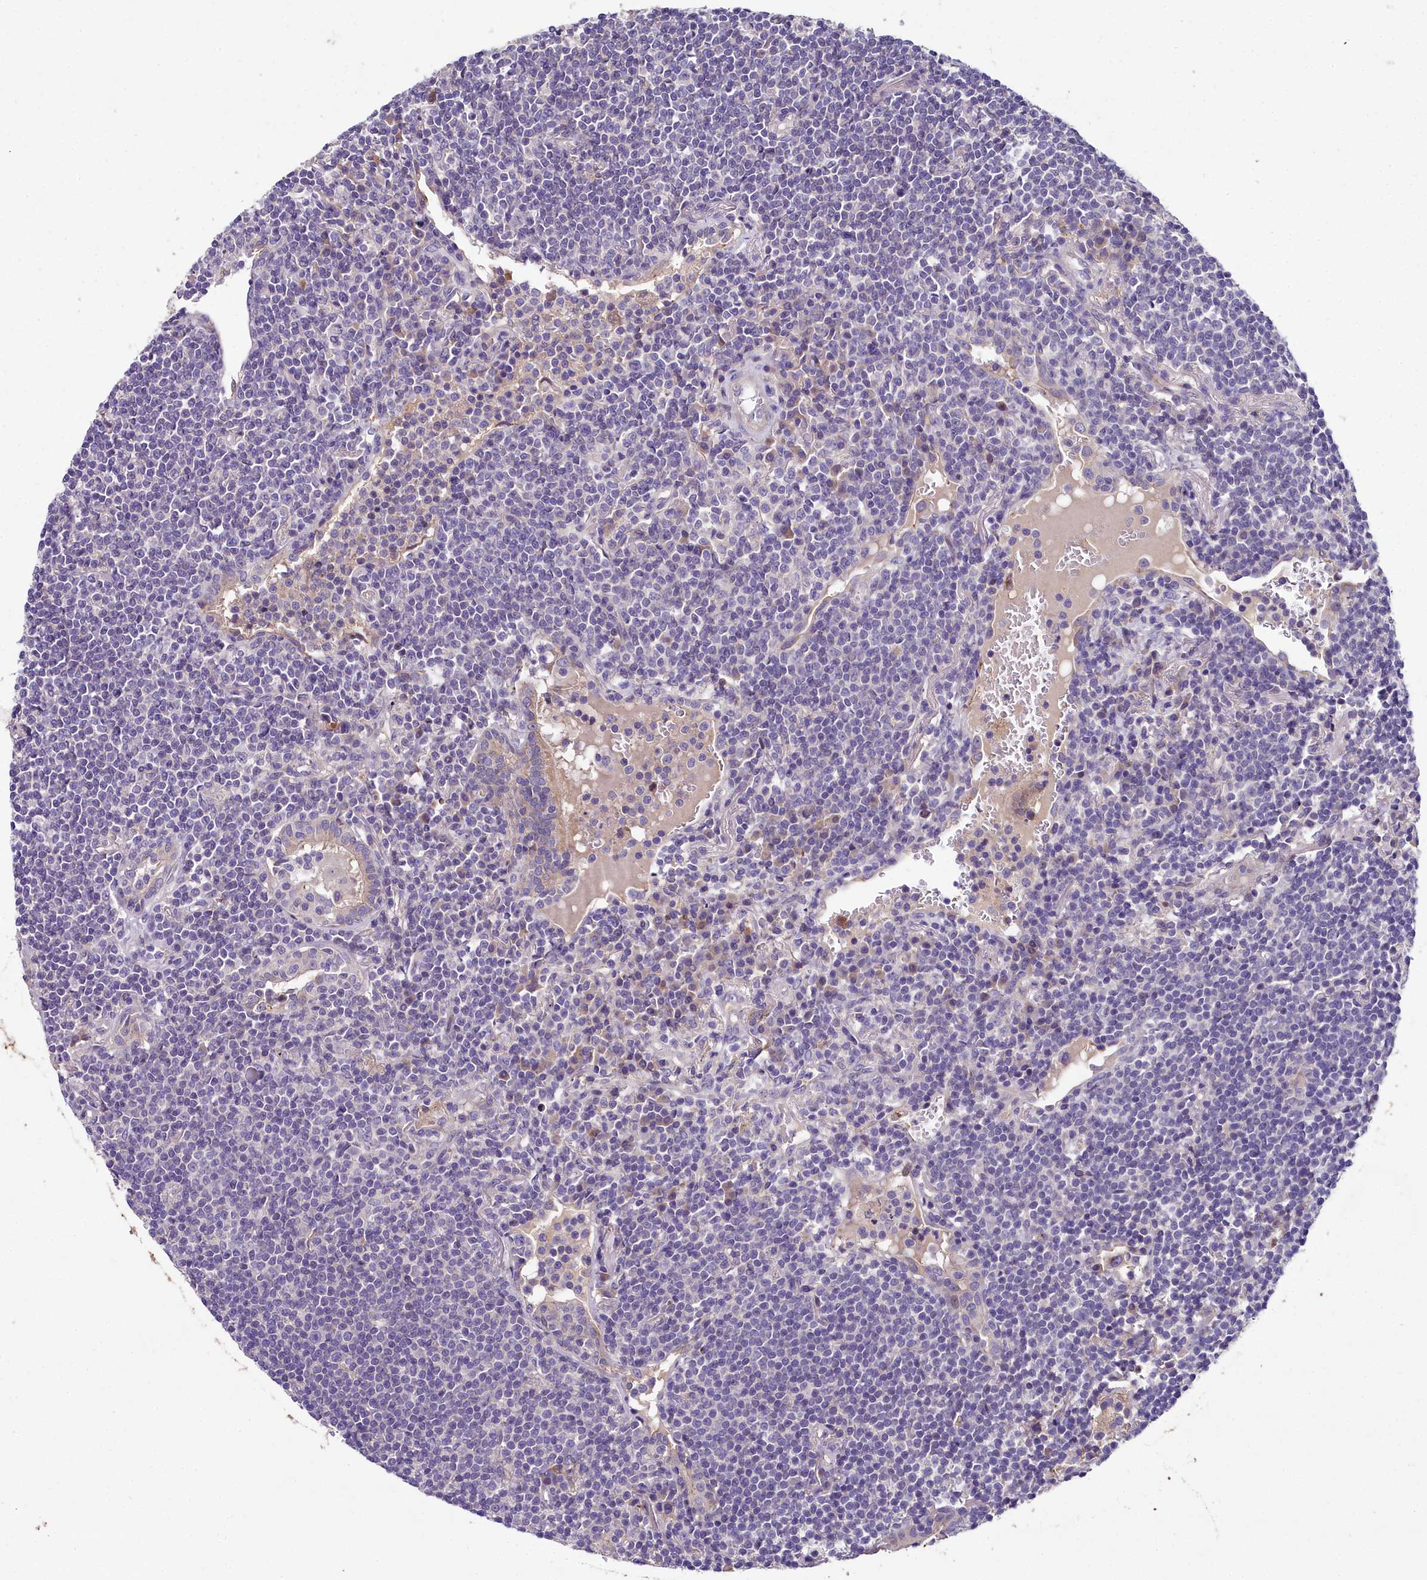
{"staining": {"intensity": "negative", "quantity": "none", "location": "none"}, "tissue": "lymphoma", "cell_type": "Tumor cells", "image_type": "cancer", "snomed": [{"axis": "morphology", "description": "Malignant lymphoma, non-Hodgkin's type, Low grade"}, {"axis": "topography", "description": "Lung"}], "caption": "DAB (3,3'-diaminobenzidine) immunohistochemical staining of malignant lymphoma, non-Hodgkin's type (low-grade) shows no significant positivity in tumor cells.", "gene": "NT5M", "patient": {"sex": "female", "age": 71}}